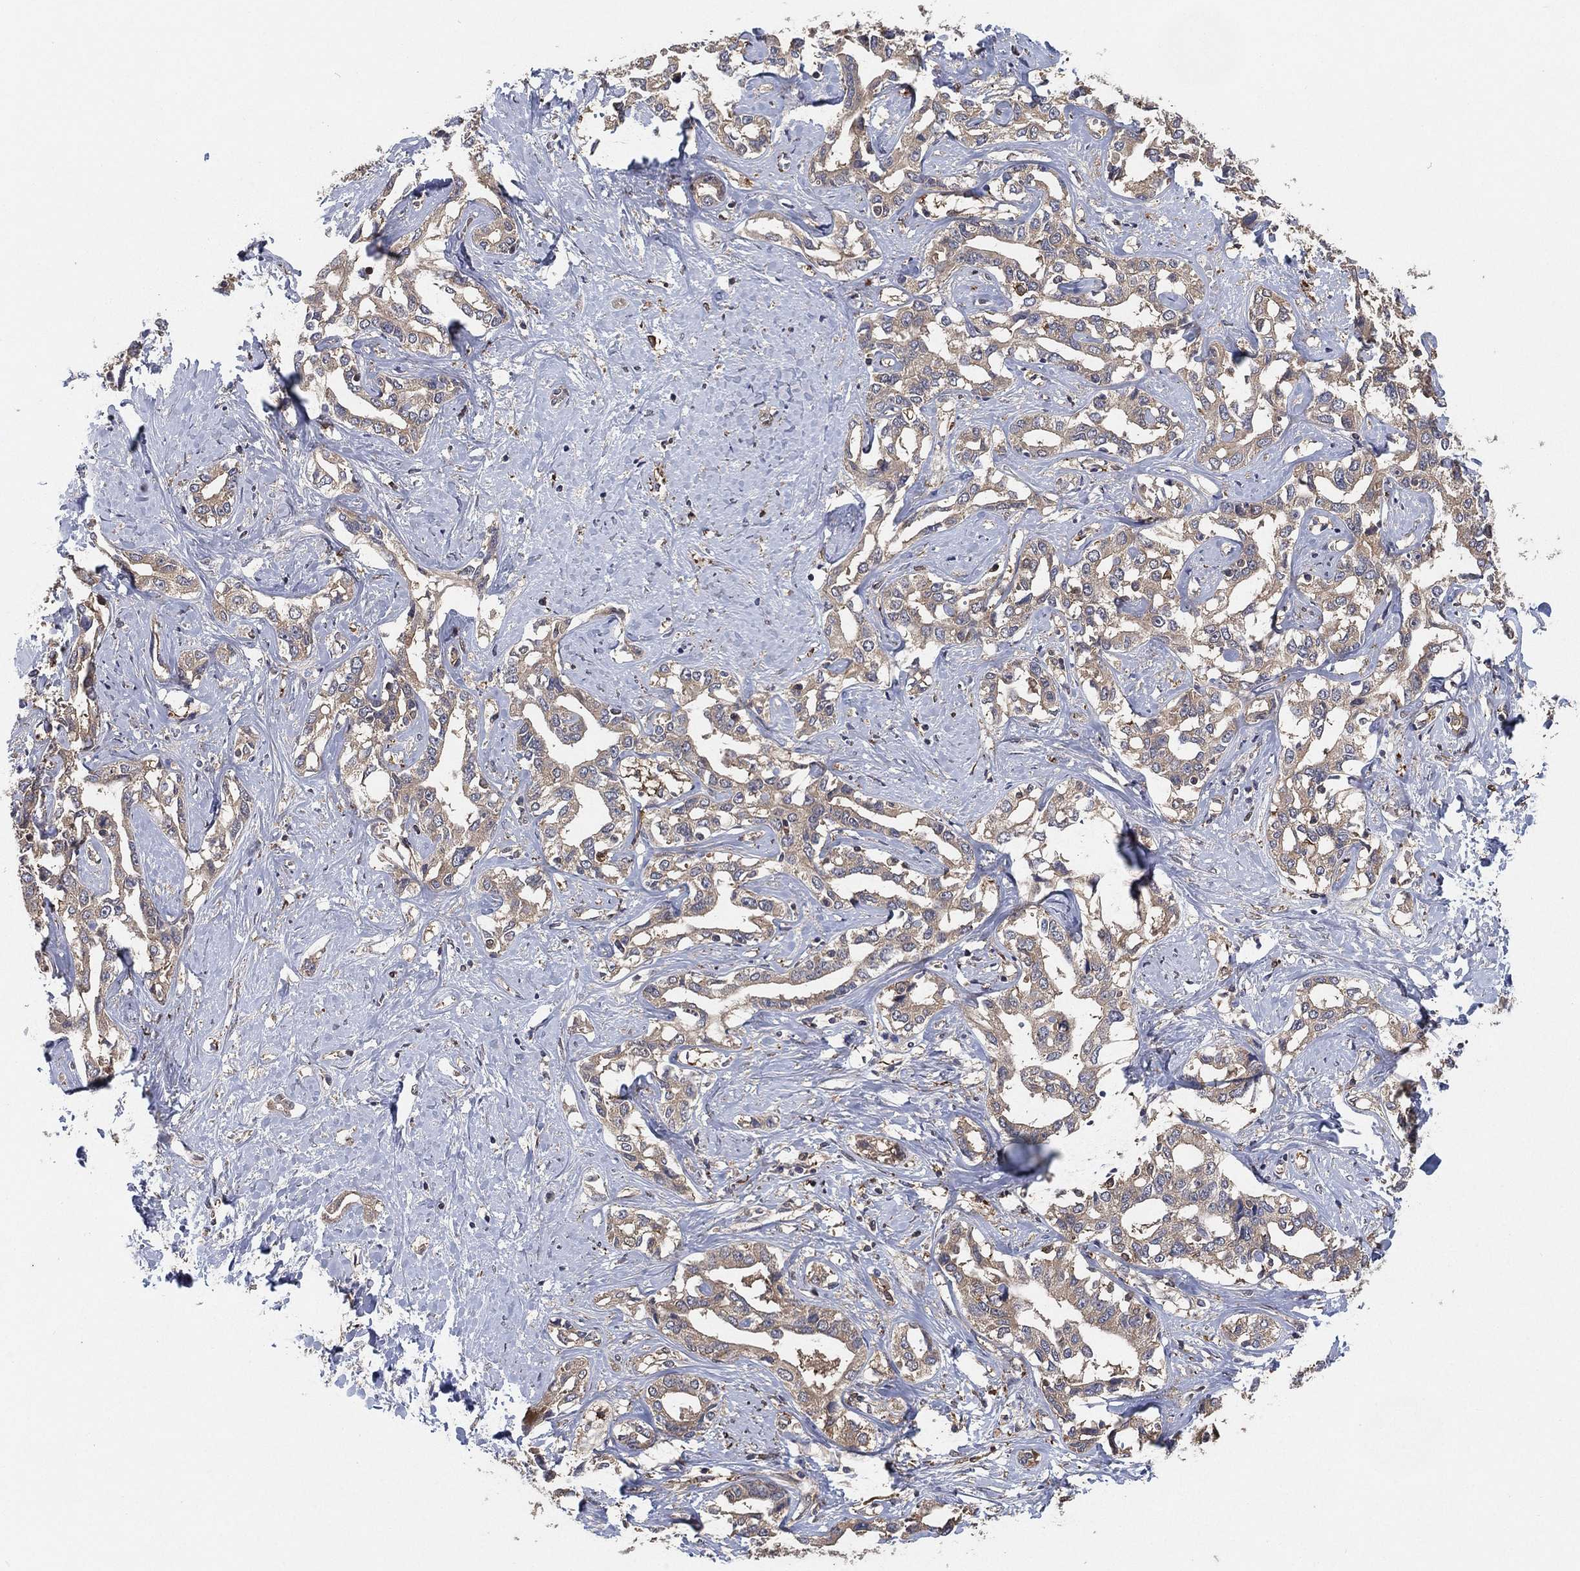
{"staining": {"intensity": "weak", "quantity": "<25%", "location": "cytoplasmic/membranous"}, "tissue": "liver cancer", "cell_type": "Tumor cells", "image_type": "cancer", "snomed": [{"axis": "morphology", "description": "Cholangiocarcinoma"}, {"axis": "topography", "description": "Liver"}], "caption": "Immunohistochemical staining of cholangiocarcinoma (liver) exhibits no significant staining in tumor cells.", "gene": "PSMG4", "patient": {"sex": "male", "age": 59}}